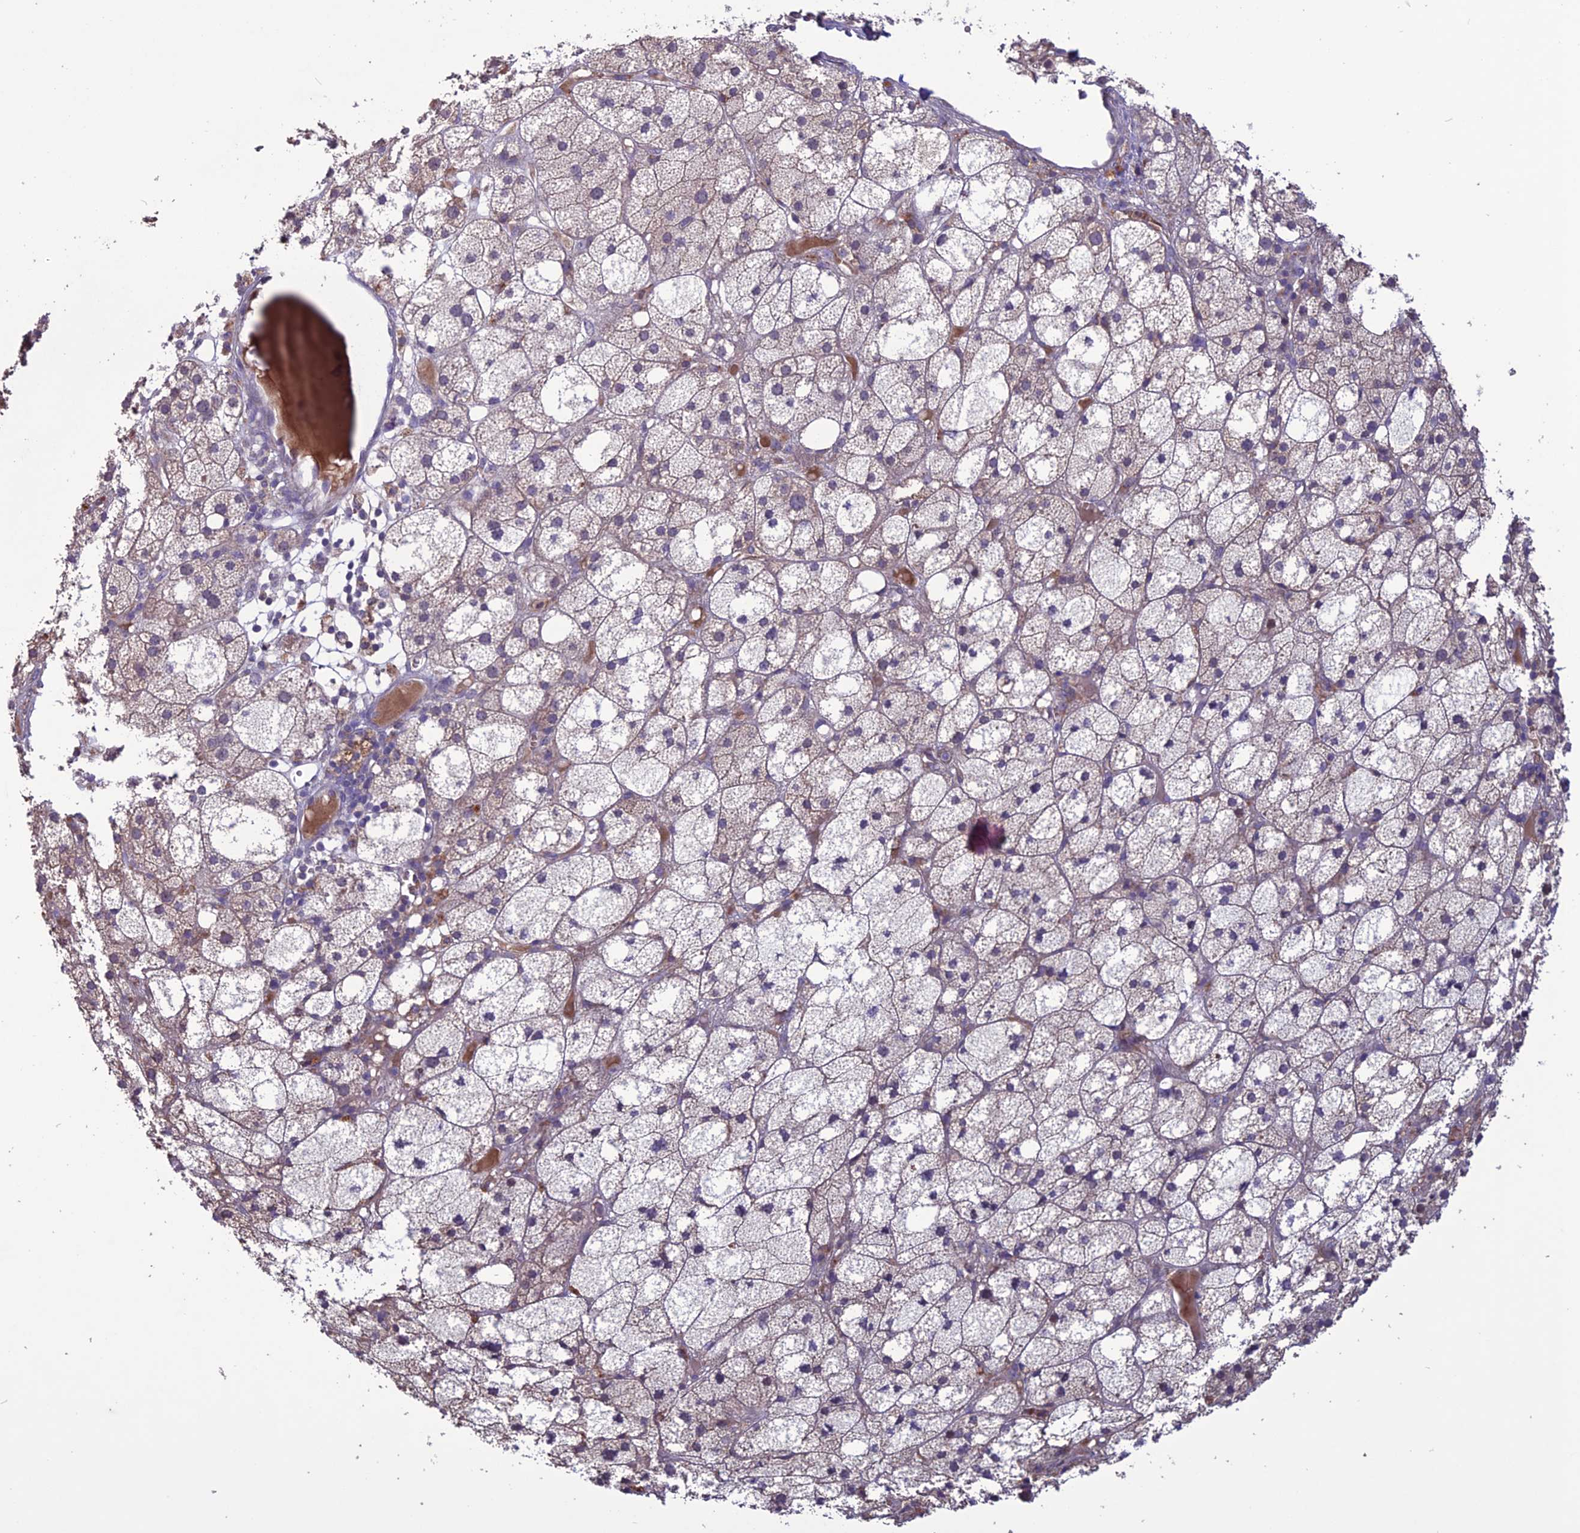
{"staining": {"intensity": "weak", "quantity": "<25%", "location": "cytoplasmic/membranous"}, "tissue": "adrenal gland", "cell_type": "Glandular cells", "image_type": "normal", "snomed": [{"axis": "morphology", "description": "Normal tissue, NOS"}, {"axis": "topography", "description": "Adrenal gland"}], "caption": "High power microscopy micrograph of an IHC photomicrograph of benign adrenal gland, revealing no significant staining in glandular cells. (Stains: DAB (3,3'-diaminobenzidine) immunohistochemistry (IHC) with hematoxylin counter stain, Microscopy: brightfield microscopy at high magnification).", "gene": "C2orf76", "patient": {"sex": "female", "age": 61}}